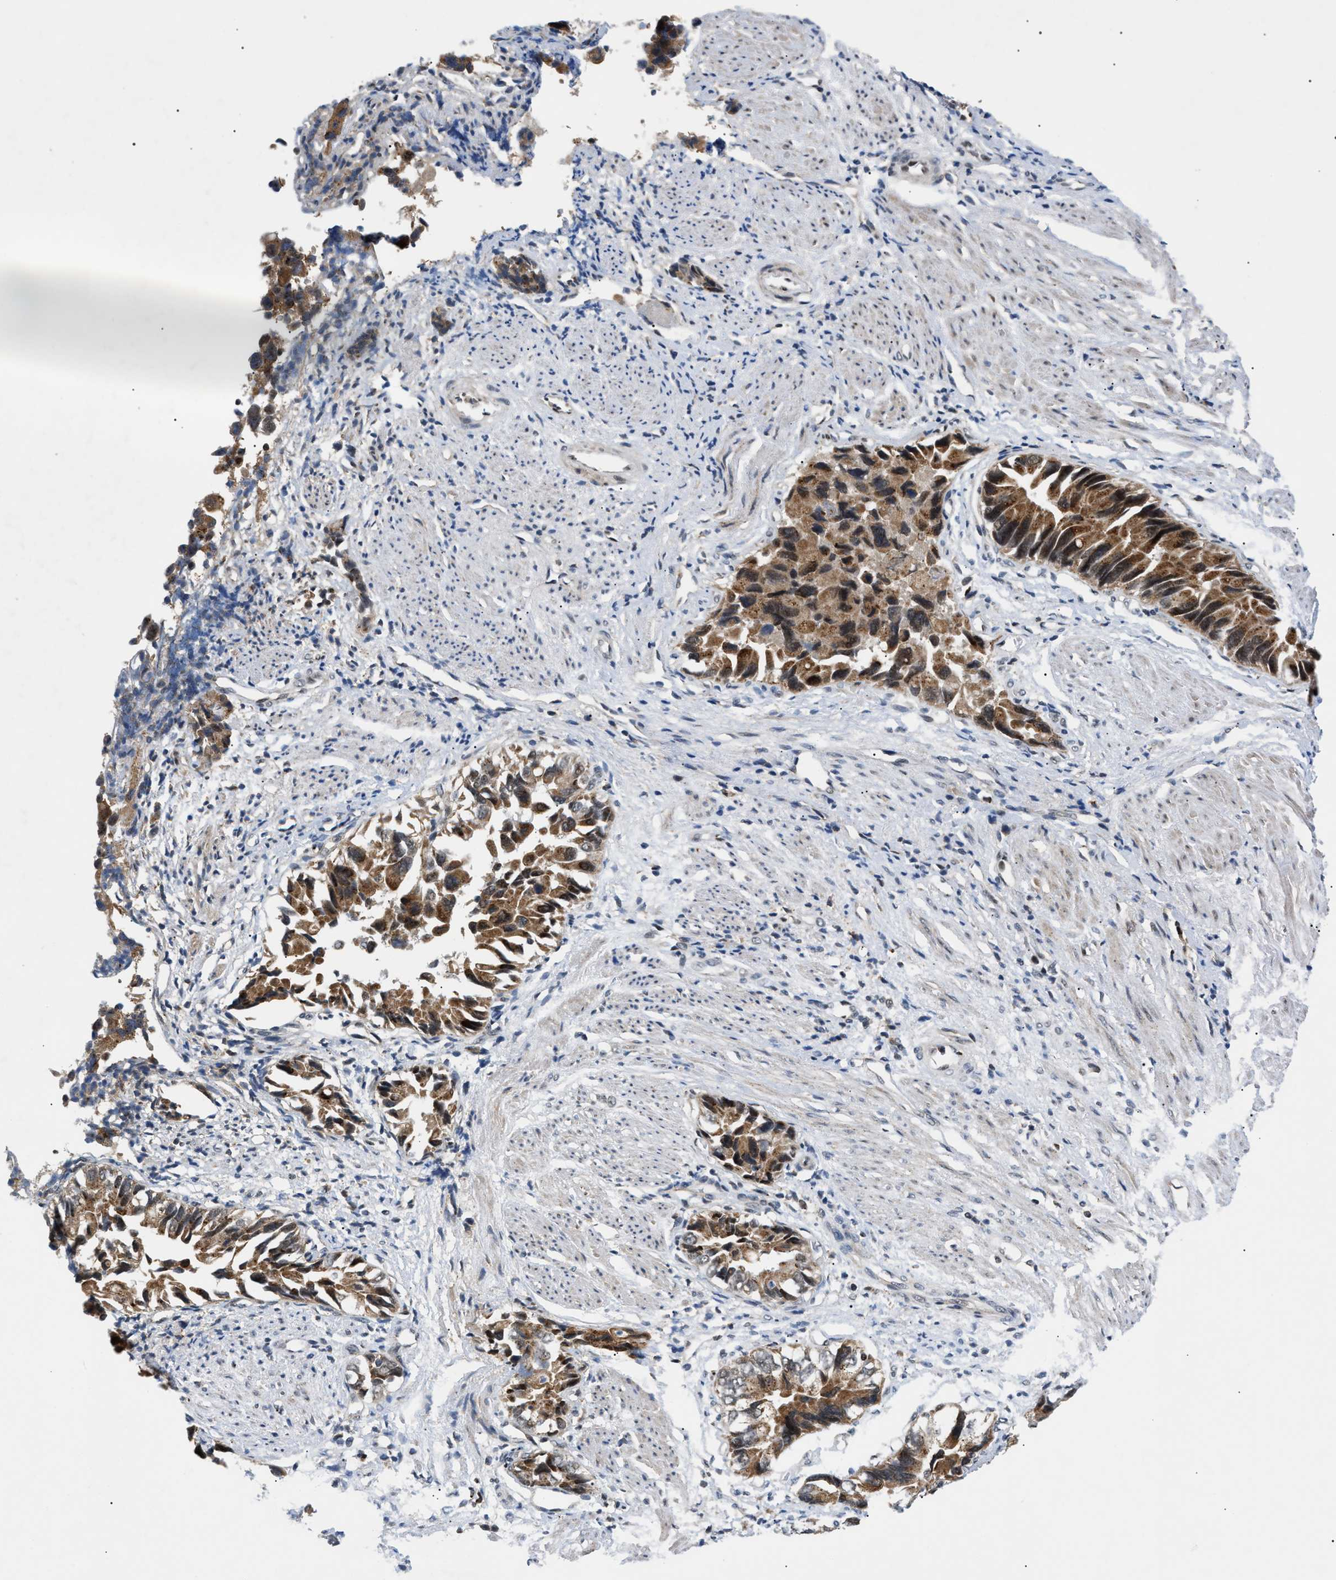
{"staining": {"intensity": "strong", "quantity": "25%-75%", "location": "cytoplasmic/membranous"}, "tissue": "liver cancer", "cell_type": "Tumor cells", "image_type": "cancer", "snomed": [{"axis": "morphology", "description": "Cholangiocarcinoma"}, {"axis": "topography", "description": "Liver"}], "caption": "Immunohistochemical staining of liver cancer displays strong cytoplasmic/membranous protein positivity in about 25%-75% of tumor cells. (Brightfield microscopy of DAB IHC at high magnification).", "gene": "ZBTB11", "patient": {"sex": "female", "age": 79}}